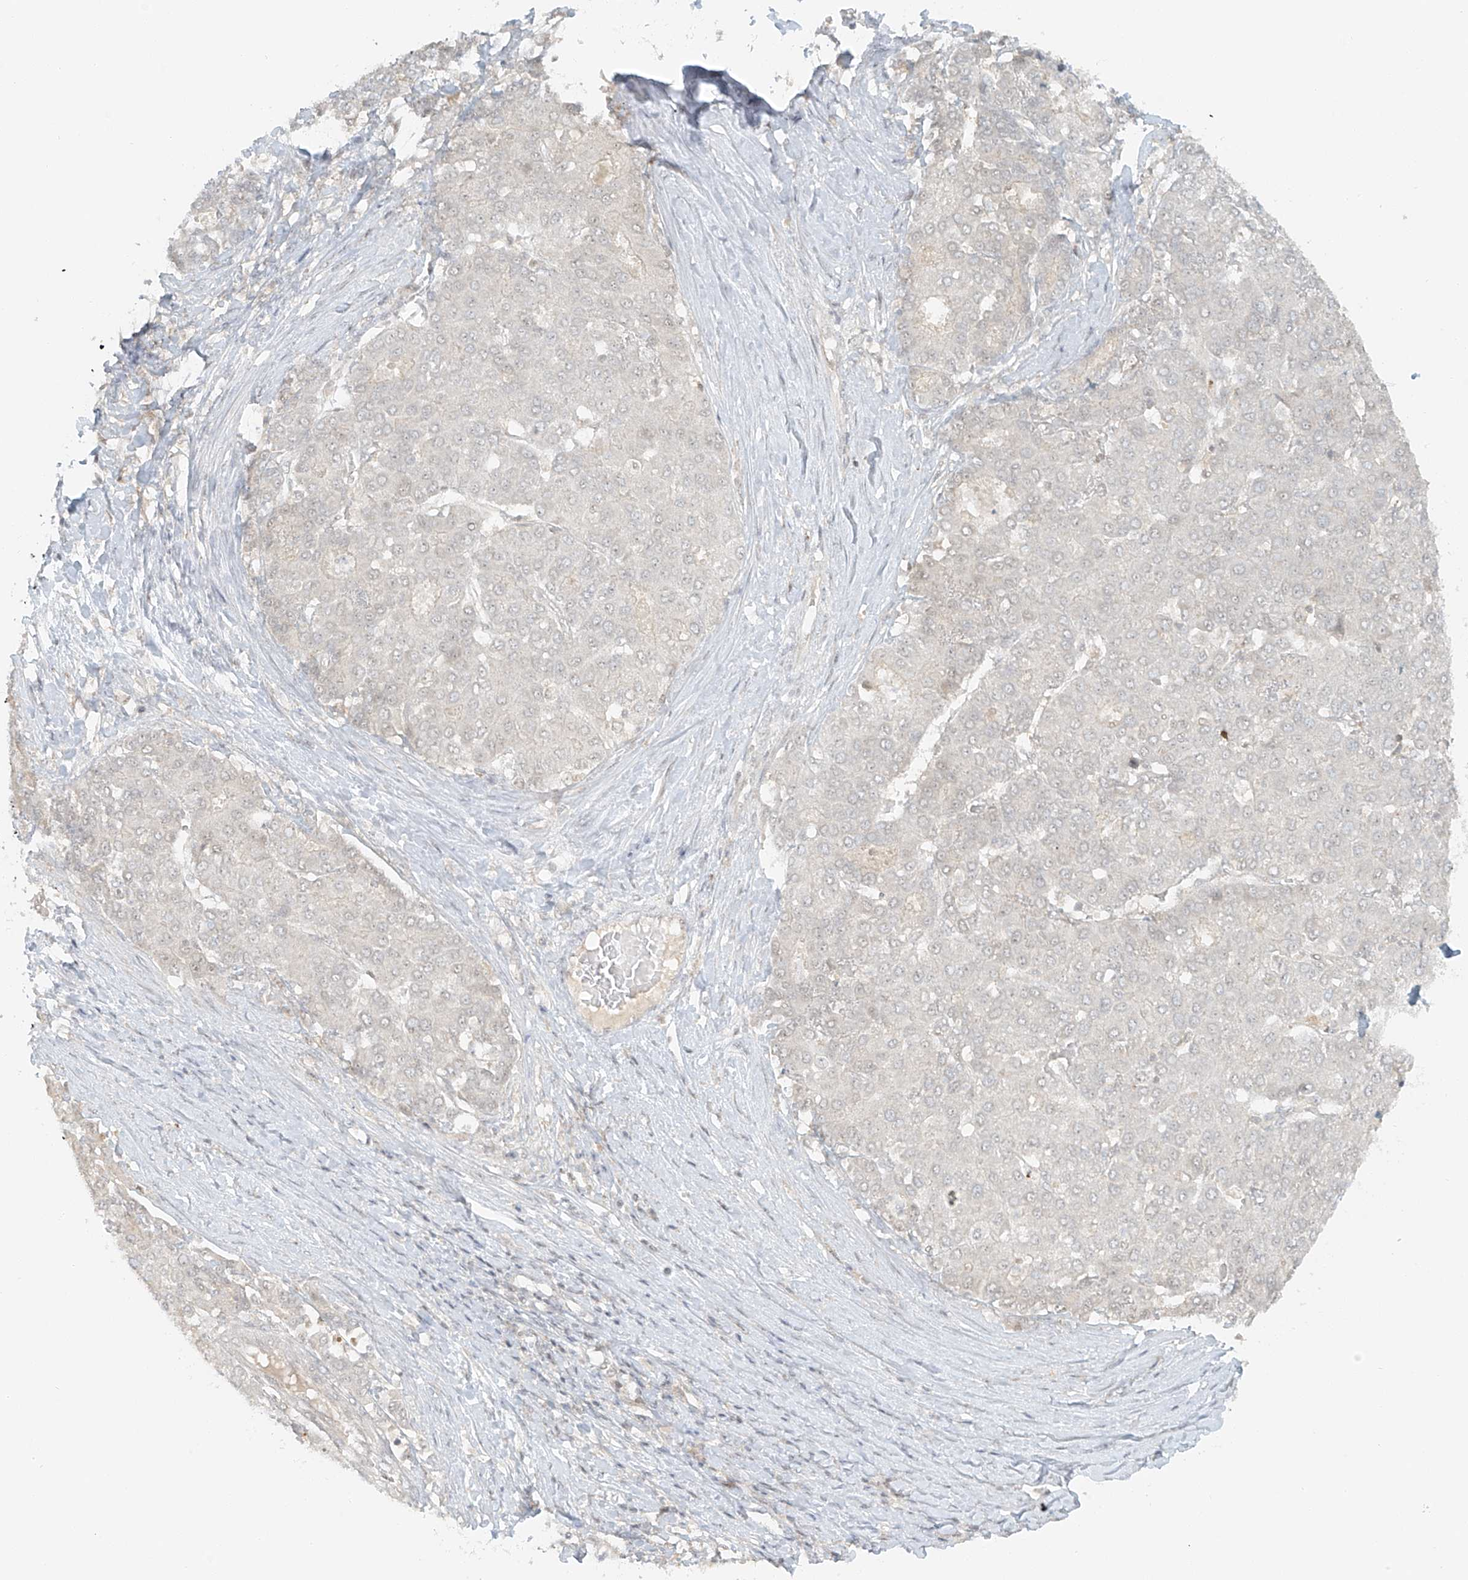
{"staining": {"intensity": "negative", "quantity": "none", "location": "none"}, "tissue": "liver cancer", "cell_type": "Tumor cells", "image_type": "cancer", "snomed": [{"axis": "morphology", "description": "Carcinoma, Hepatocellular, NOS"}, {"axis": "topography", "description": "Liver"}], "caption": "Liver hepatocellular carcinoma was stained to show a protein in brown. There is no significant expression in tumor cells.", "gene": "MIPEP", "patient": {"sex": "male", "age": 65}}